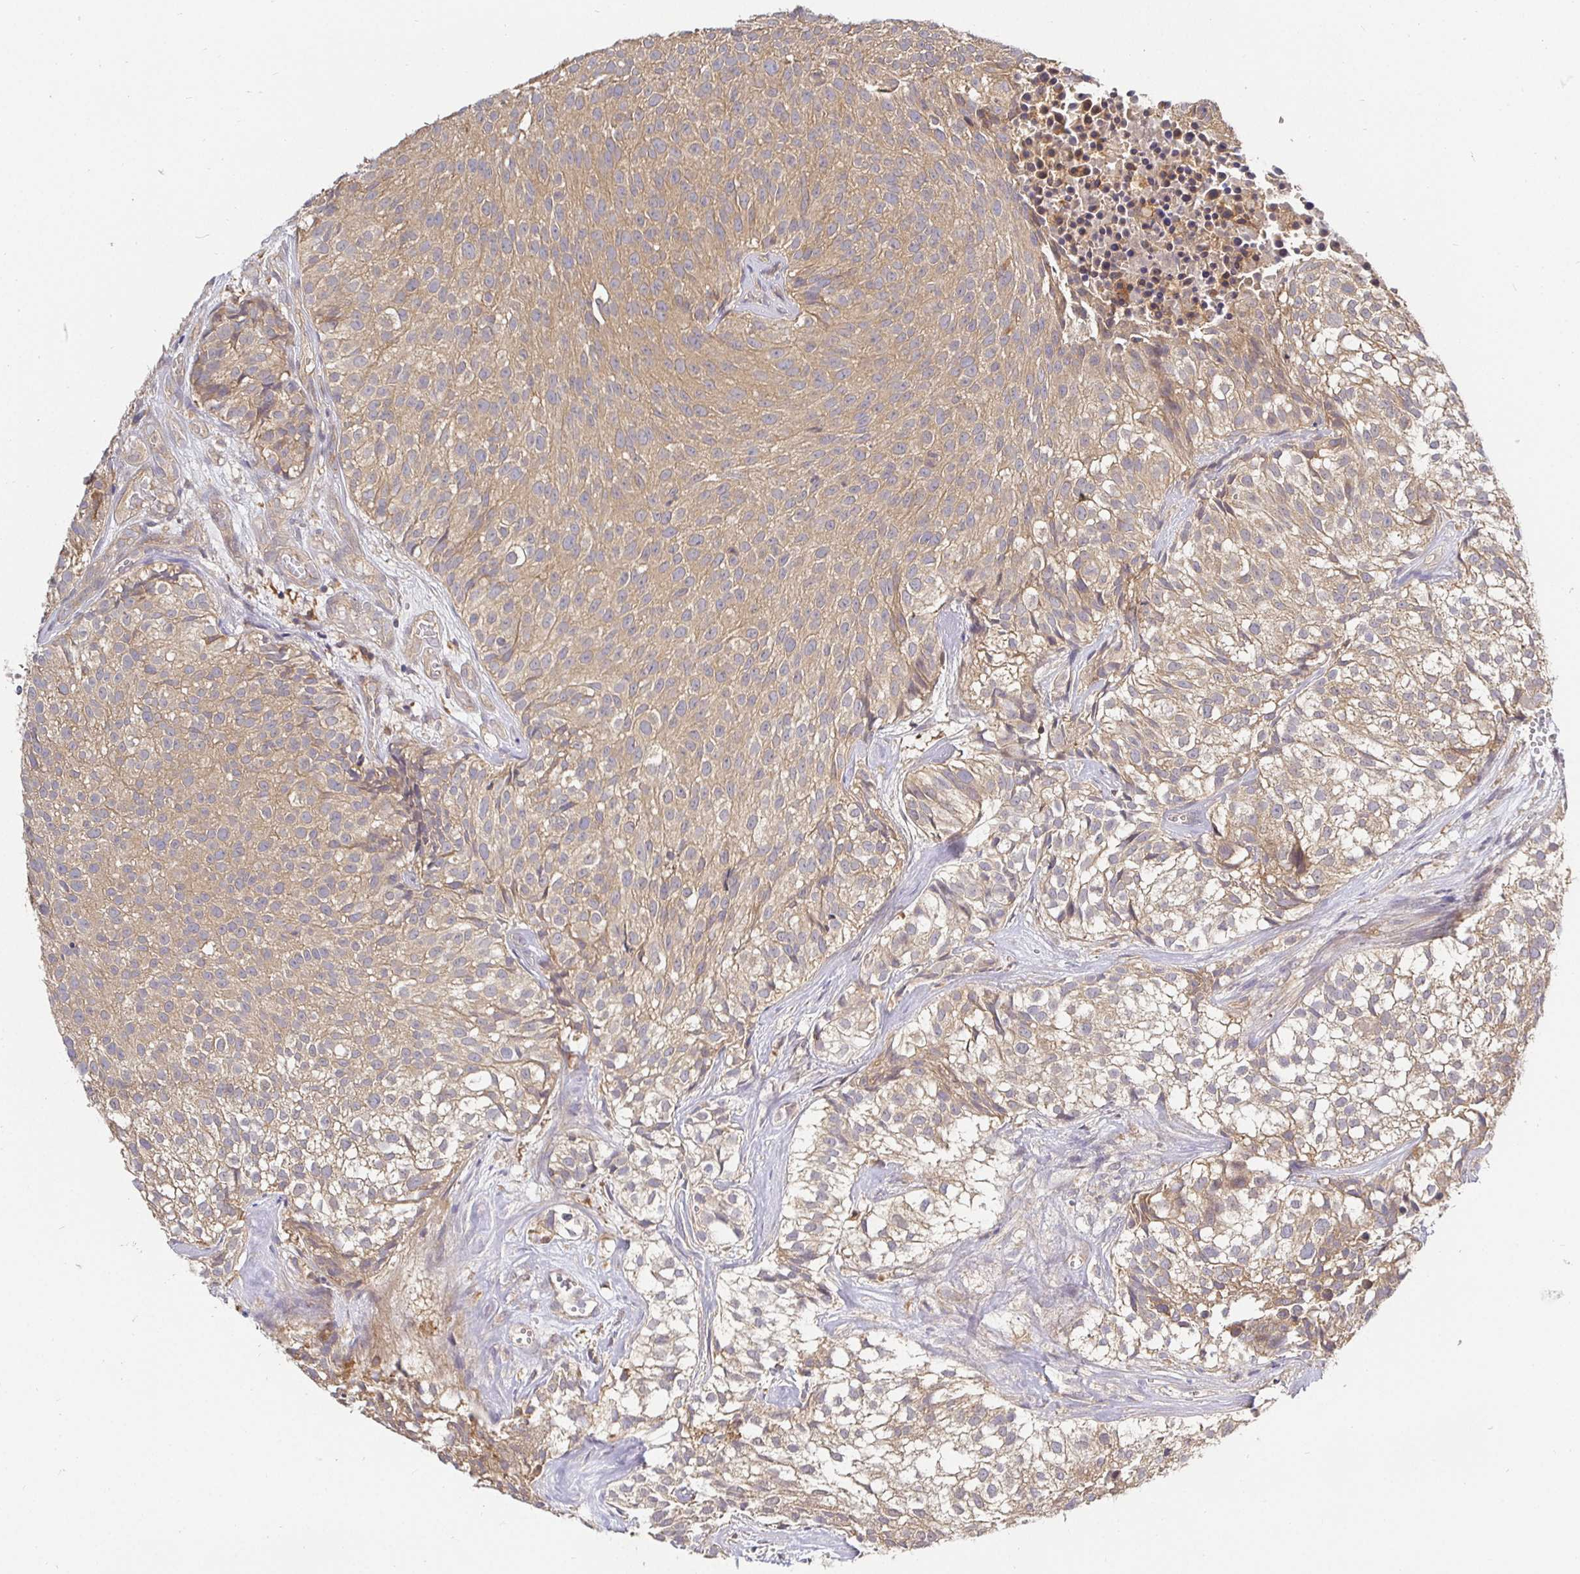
{"staining": {"intensity": "weak", "quantity": ">75%", "location": "cytoplasmic/membranous"}, "tissue": "urothelial cancer", "cell_type": "Tumor cells", "image_type": "cancer", "snomed": [{"axis": "morphology", "description": "Urothelial carcinoma, Low grade"}, {"axis": "topography", "description": "Urinary bladder"}], "caption": "The immunohistochemical stain highlights weak cytoplasmic/membranous staining in tumor cells of urothelial carcinoma (low-grade) tissue.", "gene": "ATP6V1F", "patient": {"sex": "male", "age": 70}}